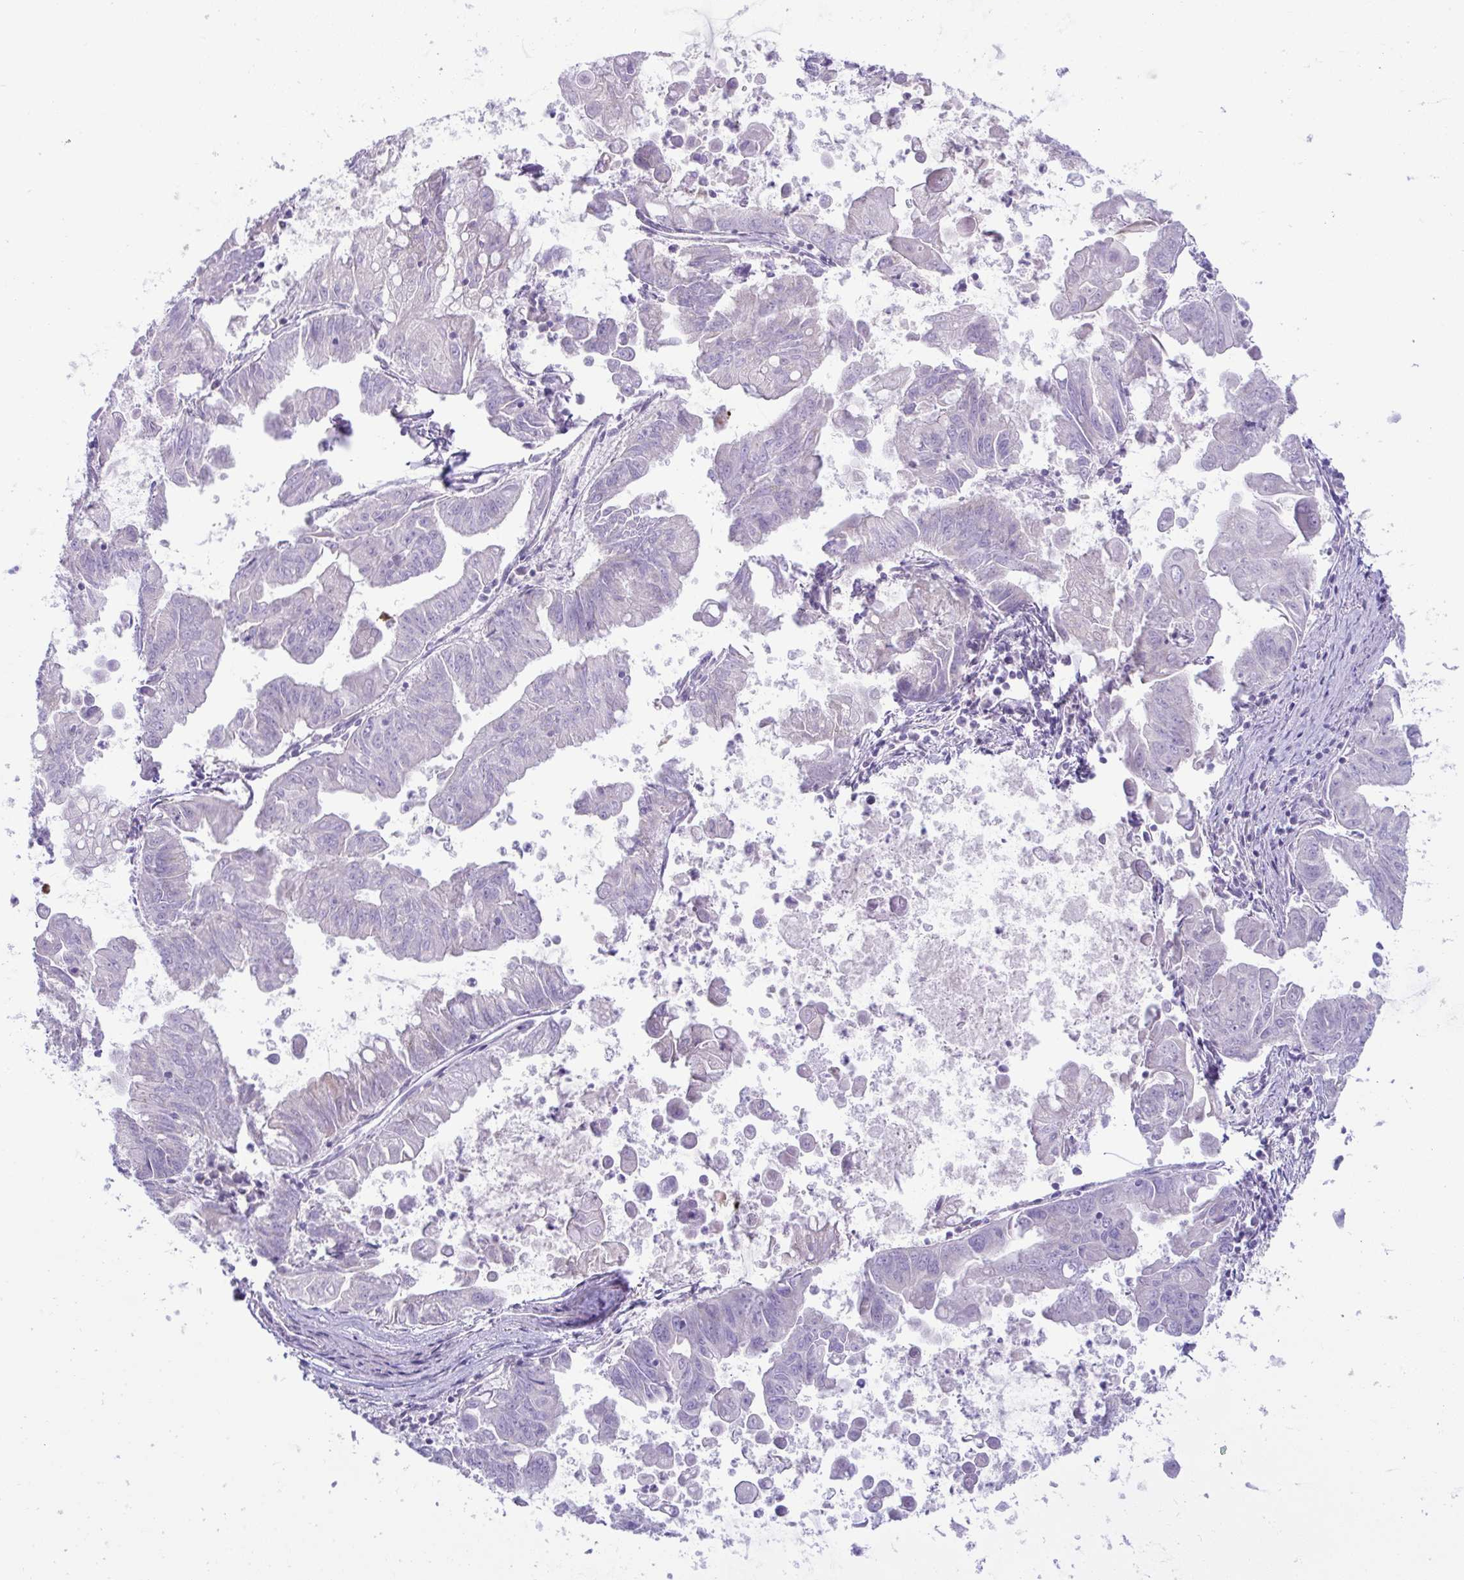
{"staining": {"intensity": "negative", "quantity": "none", "location": "none"}, "tissue": "stomach cancer", "cell_type": "Tumor cells", "image_type": "cancer", "snomed": [{"axis": "morphology", "description": "Adenocarcinoma, NOS"}, {"axis": "topography", "description": "Stomach, upper"}], "caption": "Immunohistochemistry (IHC) histopathology image of neoplastic tissue: human stomach cancer (adenocarcinoma) stained with DAB displays no significant protein staining in tumor cells.", "gene": "PLA2G12B", "patient": {"sex": "male", "age": 80}}